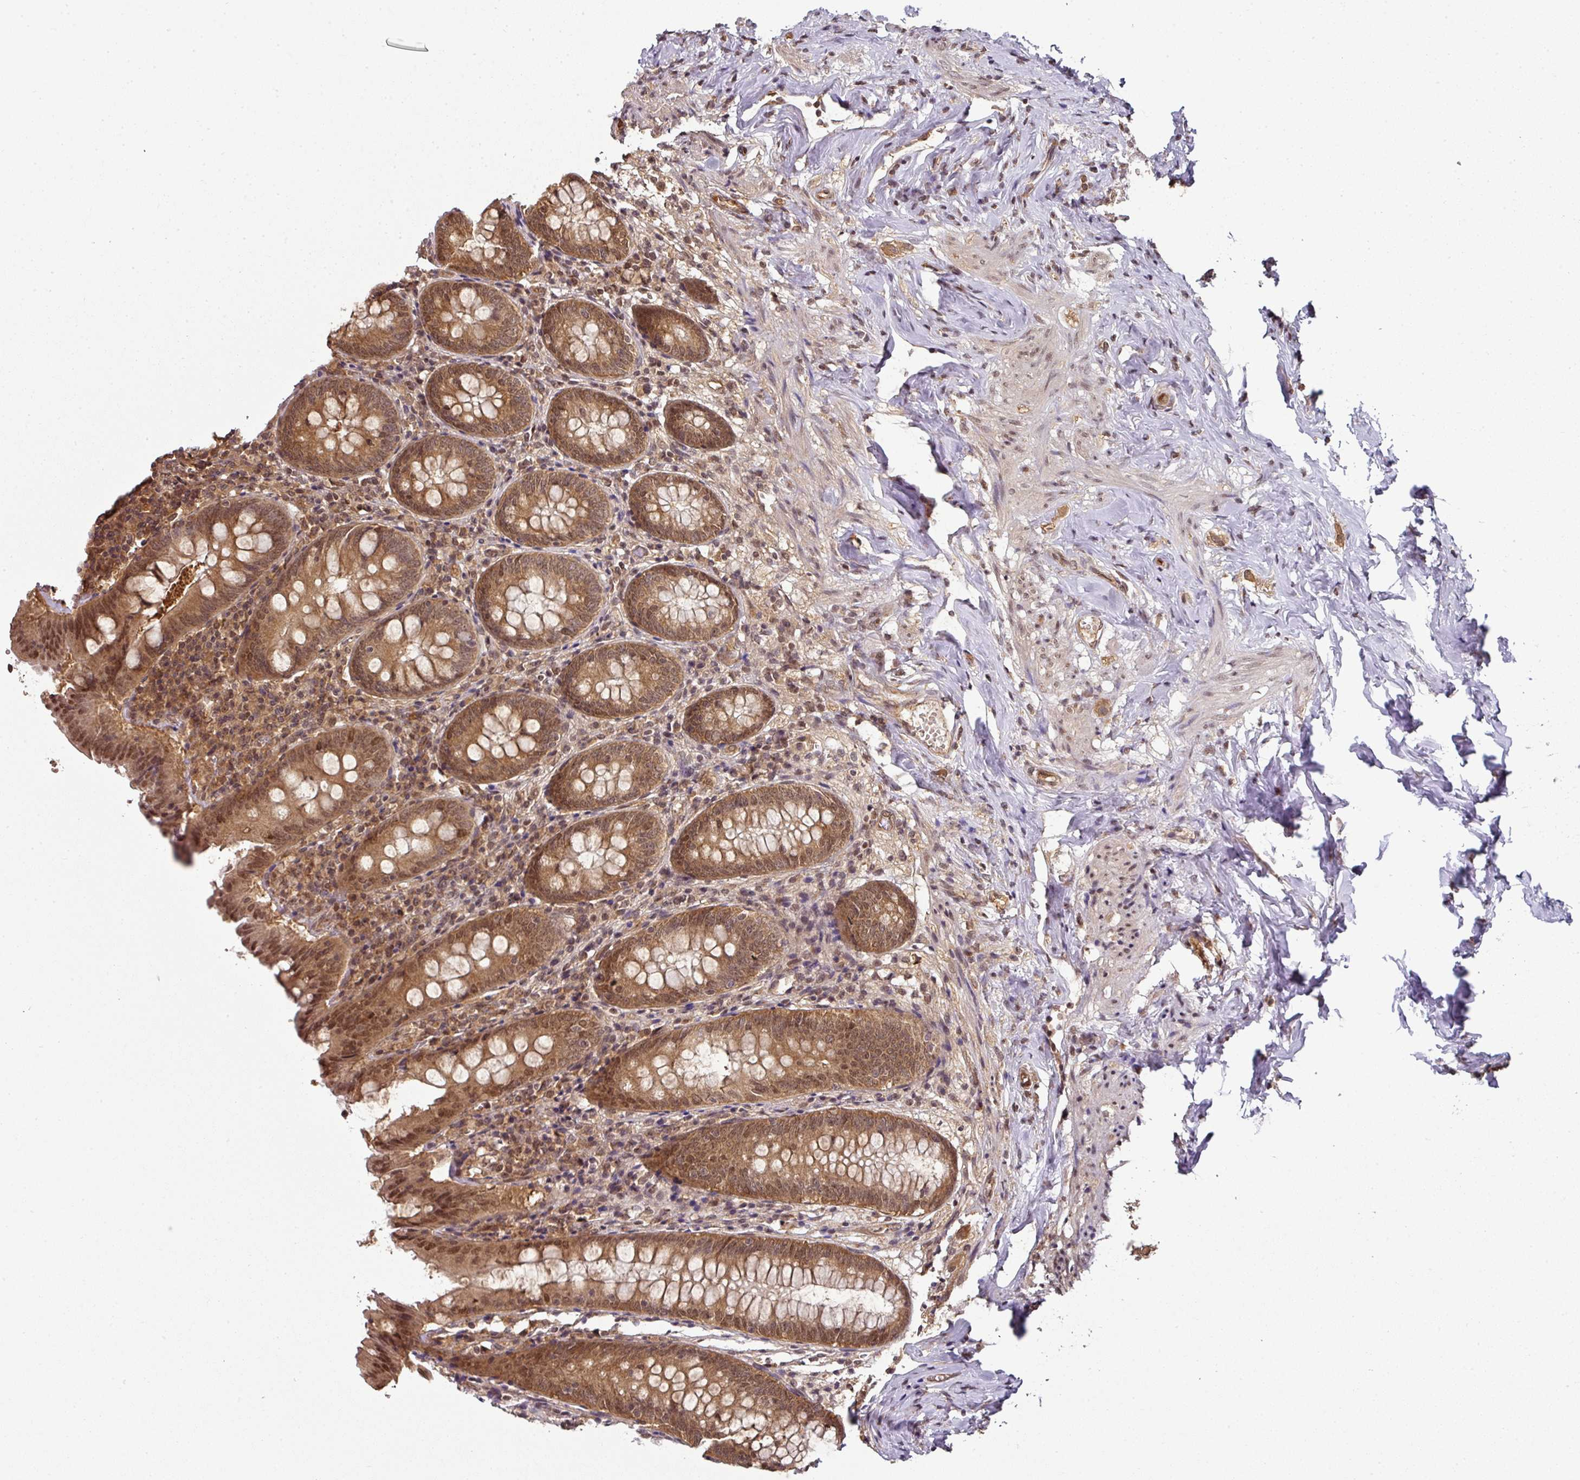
{"staining": {"intensity": "moderate", "quantity": ">75%", "location": "cytoplasmic/membranous,nuclear"}, "tissue": "appendix", "cell_type": "Glandular cells", "image_type": "normal", "snomed": [{"axis": "morphology", "description": "Normal tissue, NOS"}, {"axis": "topography", "description": "Appendix"}], "caption": "Brown immunohistochemical staining in benign appendix exhibits moderate cytoplasmic/membranous,nuclear expression in about >75% of glandular cells.", "gene": "ANKRD18A", "patient": {"sex": "female", "age": 54}}